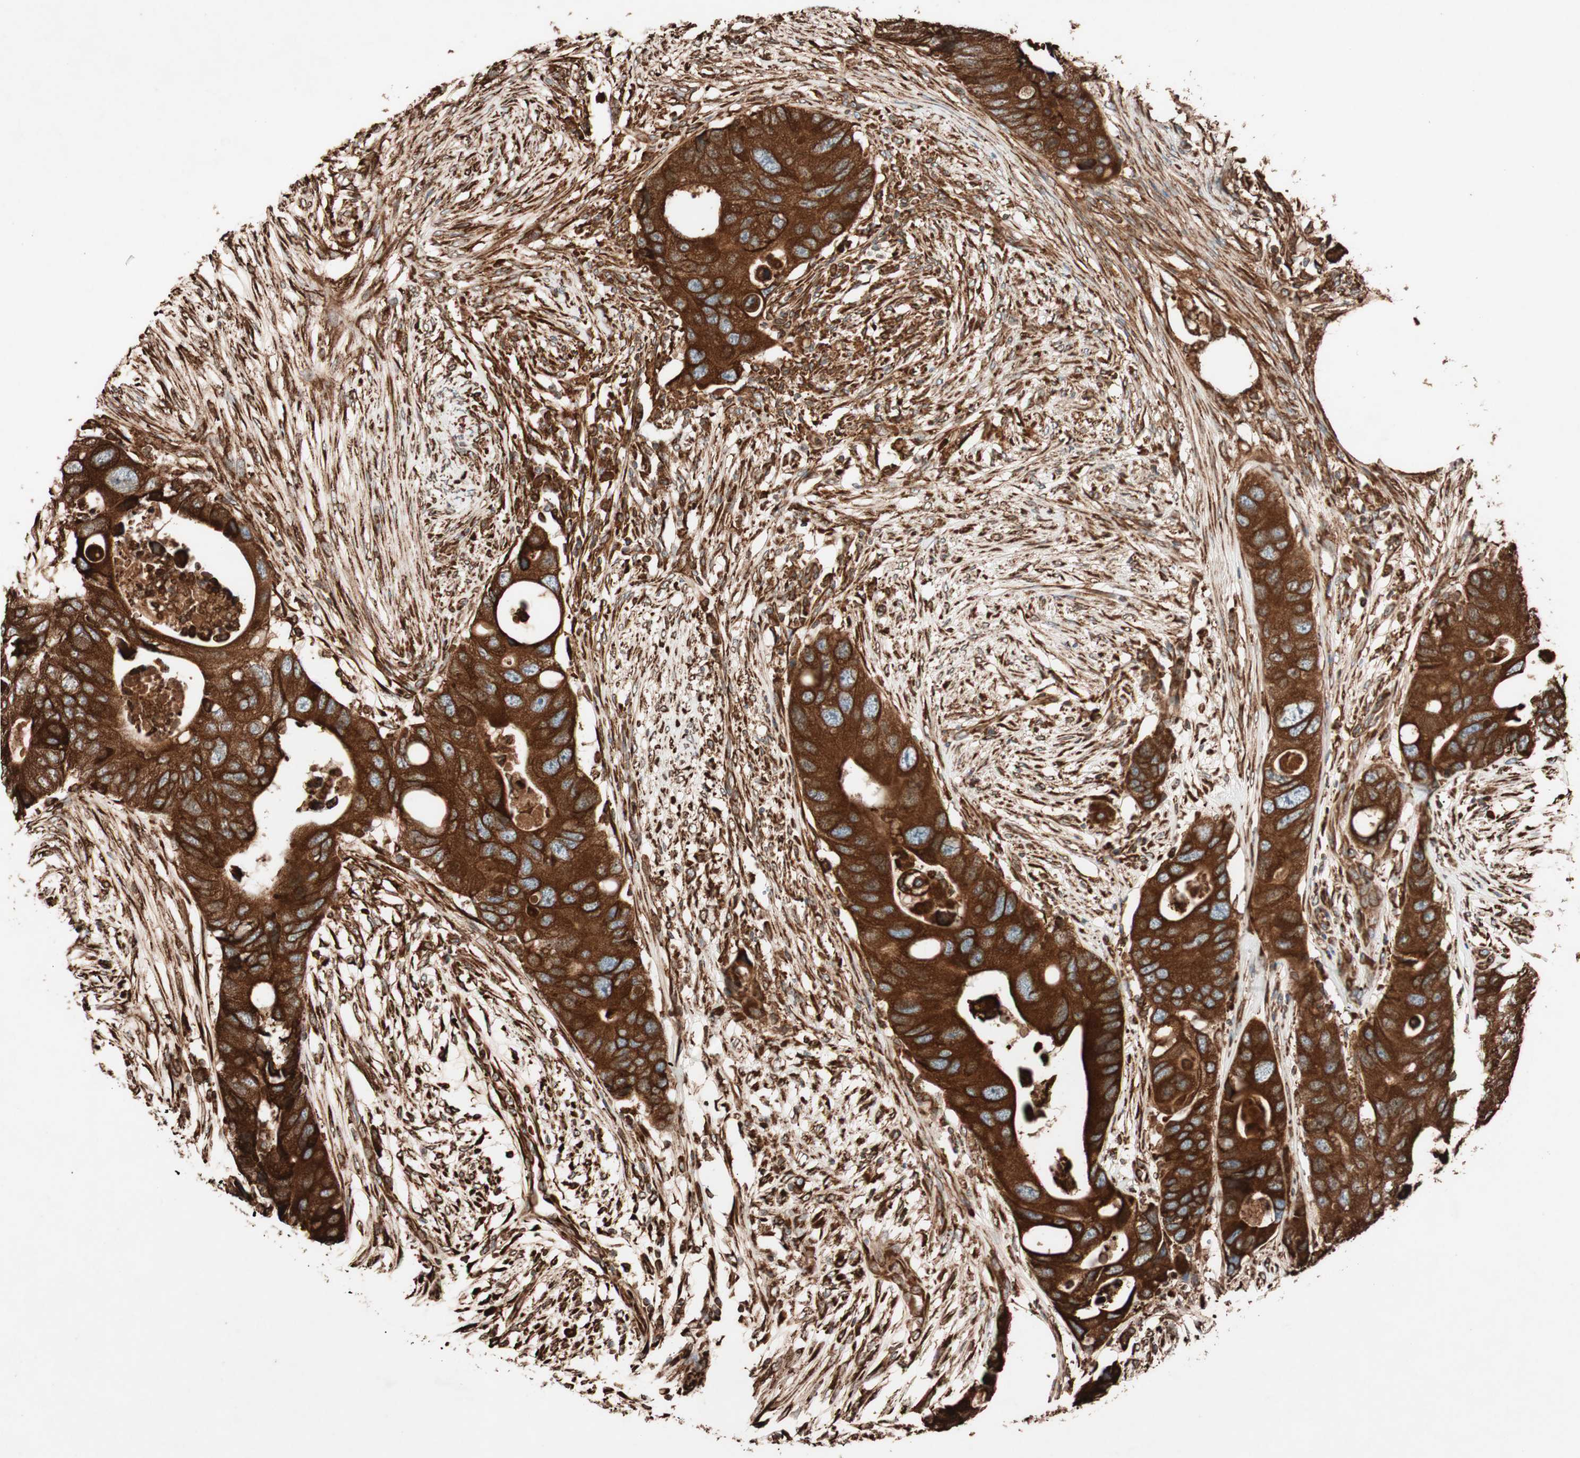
{"staining": {"intensity": "strong", "quantity": ">75%", "location": "cytoplasmic/membranous"}, "tissue": "colorectal cancer", "cell_type": "Tumor cells", "image_type": "cancer", "snomed": [{"axis": "morphology", "description": "Adenocarcinoma, NOS"}, {"axis": "topography", "description": "Colon"}], "caption": "Protein expression analysis of human adenocarcinoma (colorectal) reveals strong cytoplasmic/membranous staining in approximately >75% of tumor cells.", "gene": "VEGFA", "patient": {"sex": "male", "age": 71}}